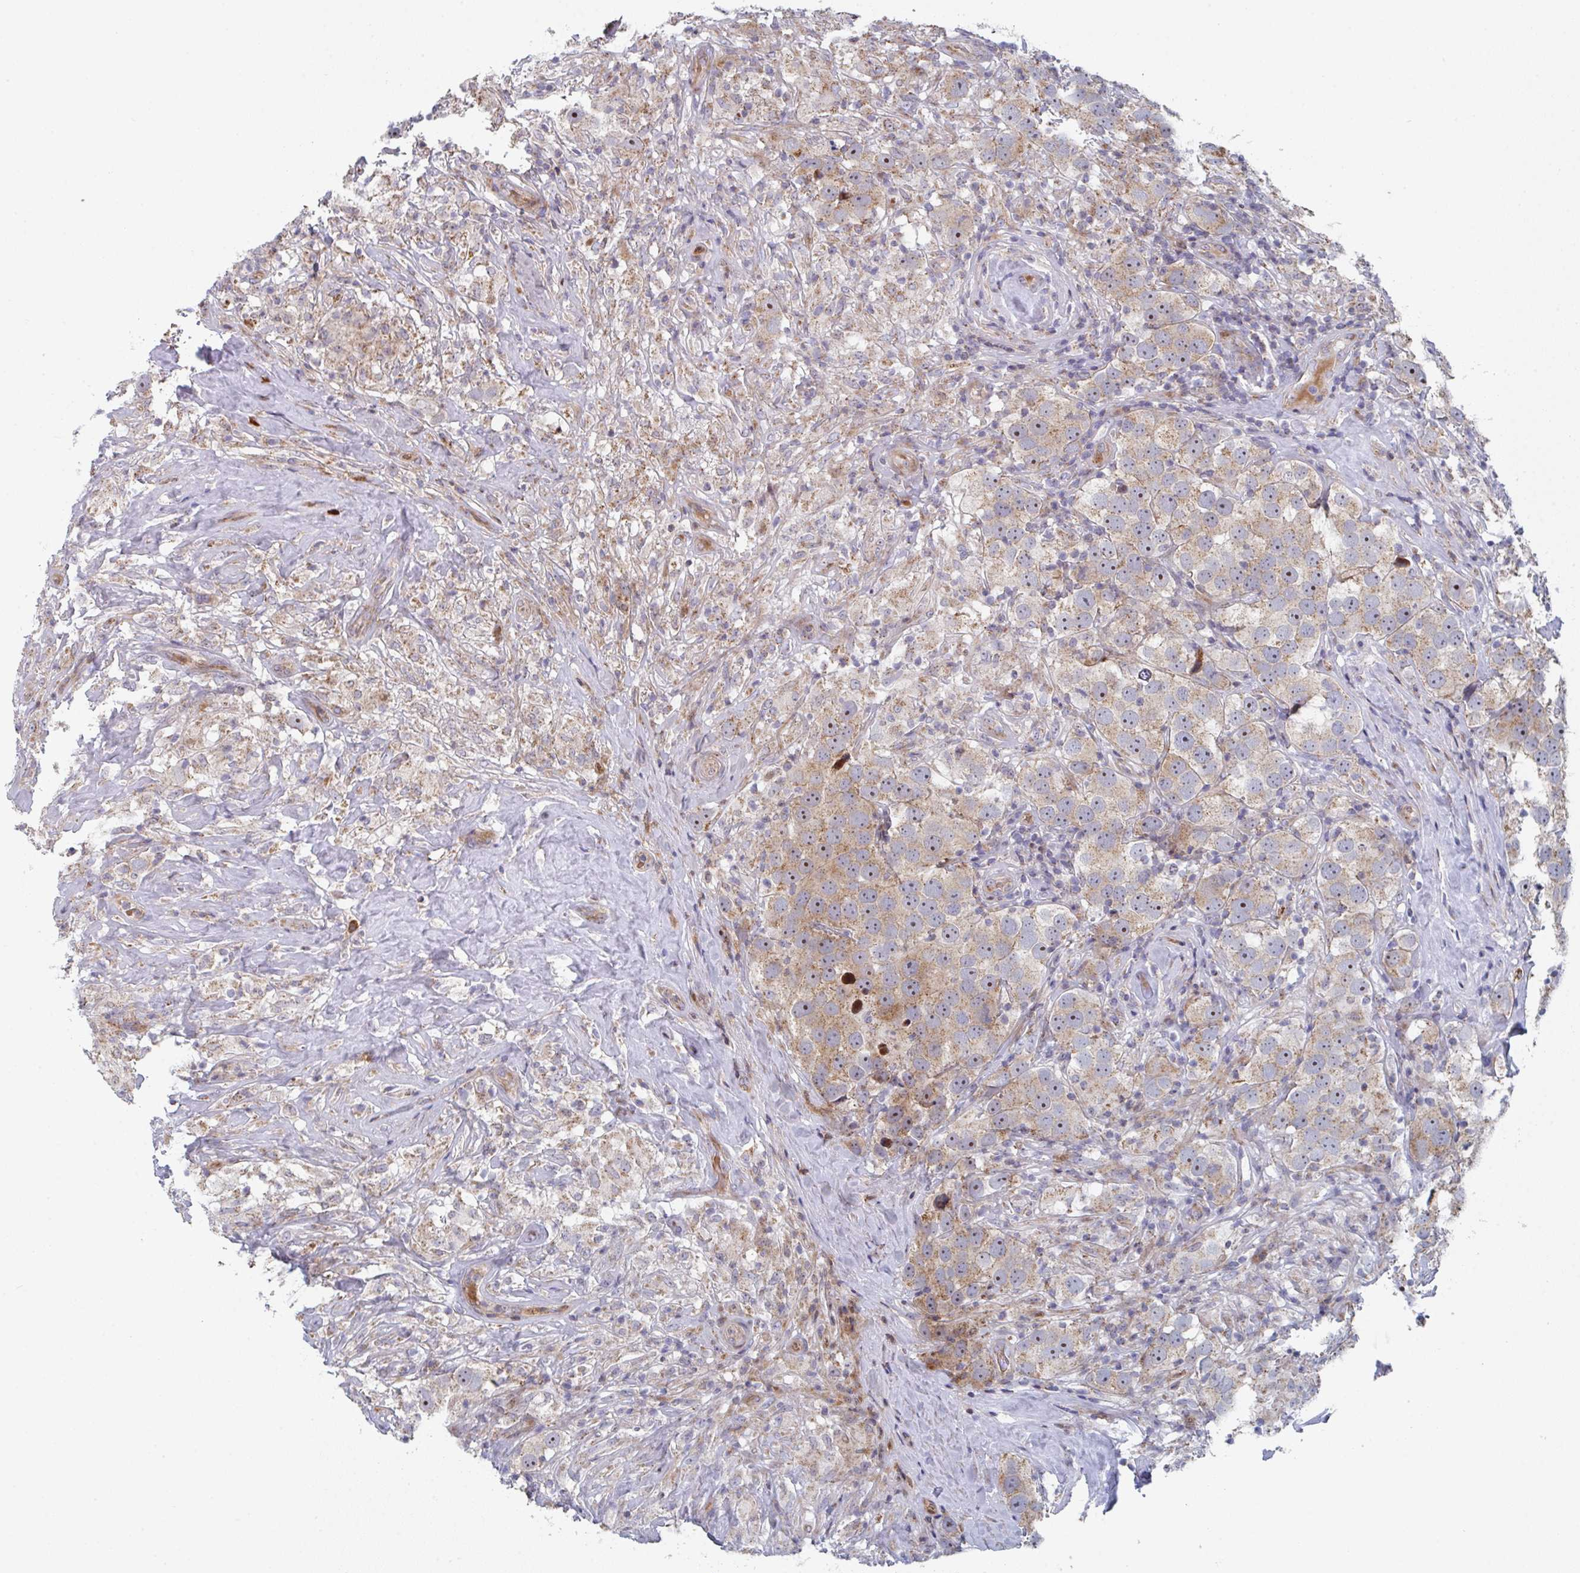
{"staining": {"intensity": "moderate", "quantity": ">75%", "location": "cytoplasmic/membranous,nuclear"}, "tissue": "testis cancer", "cell_type": "Tumor cells", "image_type": "cancer", "snomed": [{"axis": "morphology", "description": "Seminoma, NOS"}, {"axis": "topography", "description": "Testis"}], "caption": "Testis cancer stained with DAB immunohistochemistry (IHC) demonstrates medium levels of moderate cytoplasmic/membranous and nuclear staining in about >75% of tumor cells.", "gene": "ZNF644", "patient": {"sex": "male", "age": 49}}